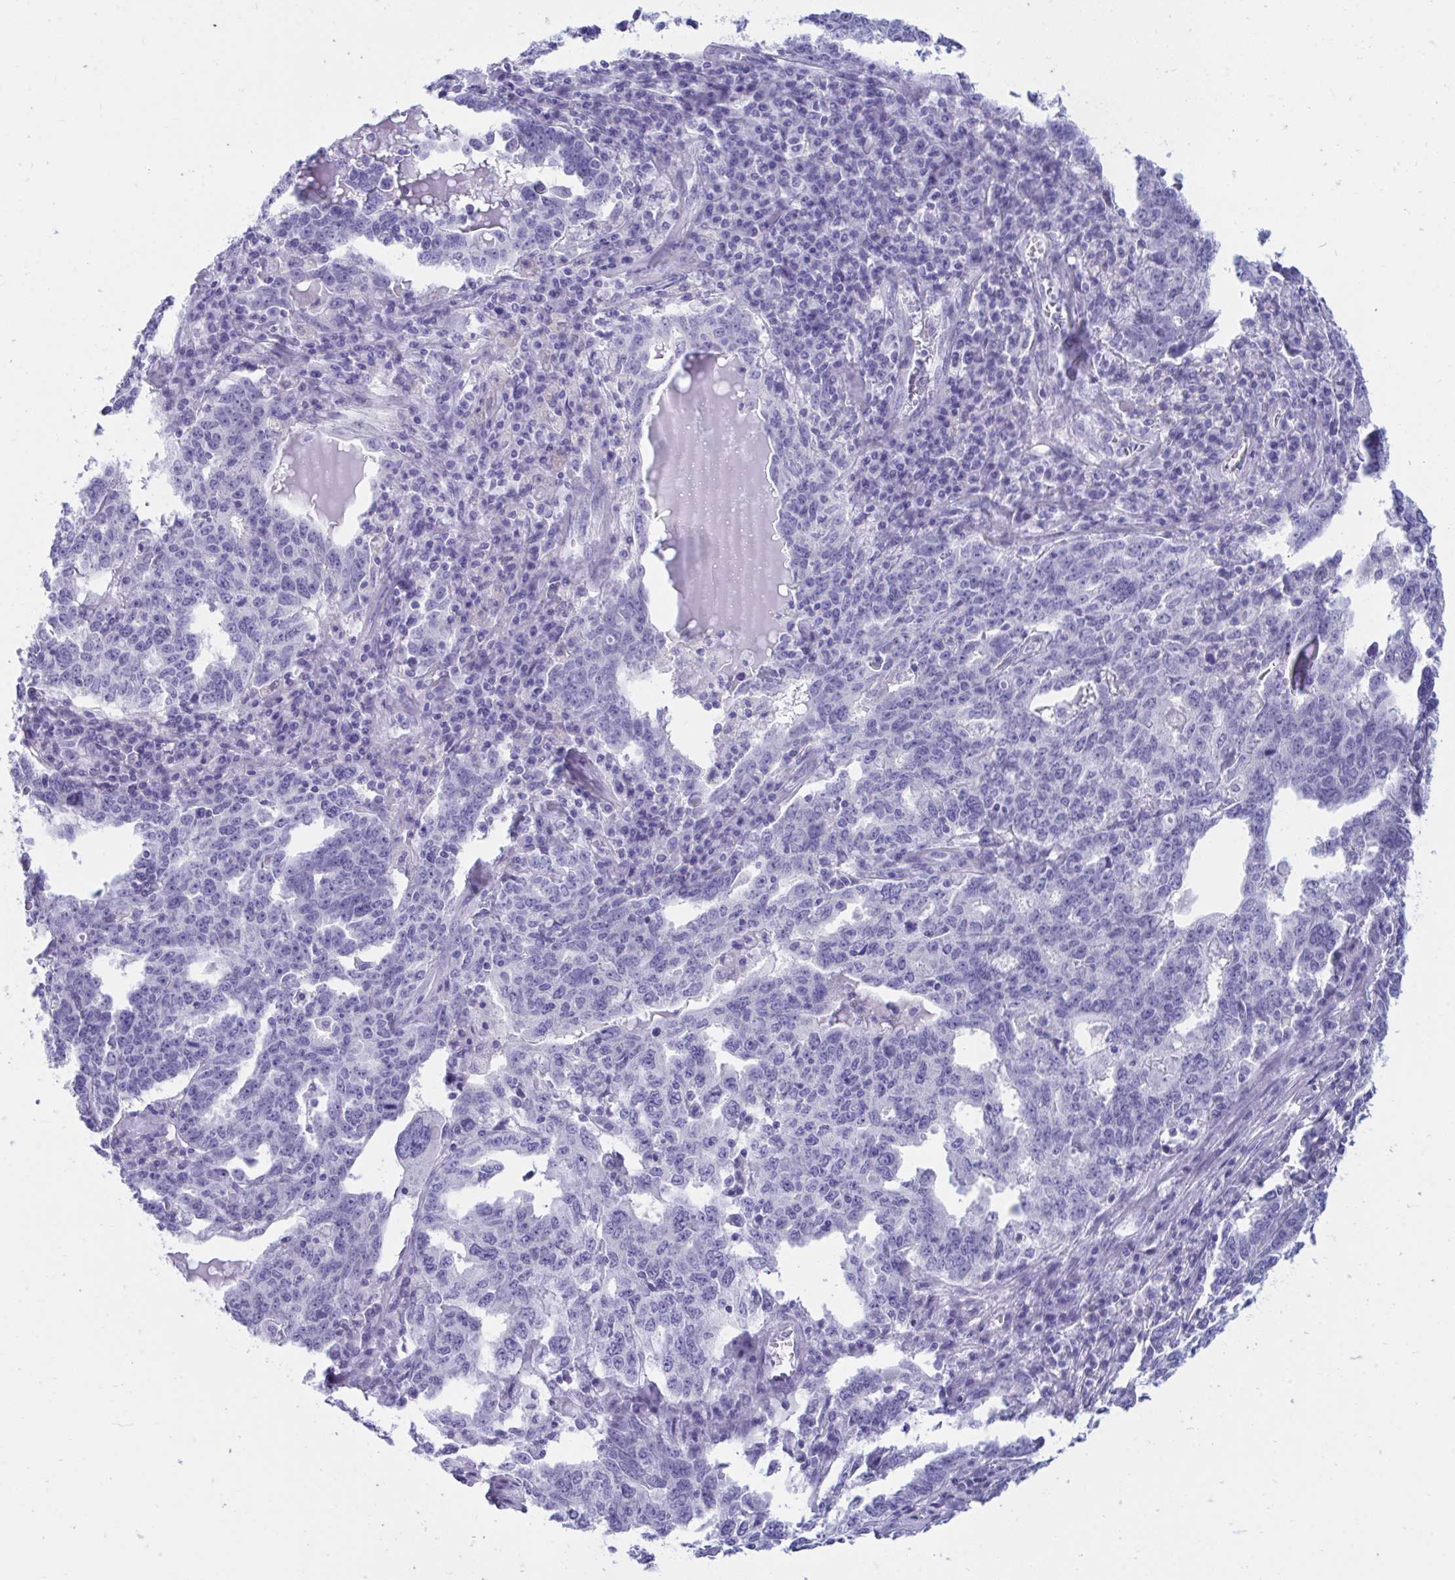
{"staining": {"intensity": "negative", "quantity": "none", "location": "none"}, "tissue": "ovarian cancer", "cell_type": "Tumor cells", "image_type": "cancer", "snomed": [{"axis": "morphology", "description": "Carcinoma, endometroid"}, {"axis": "topography", "description": "Ovary"}], "caption": "Tumor cells are negative for protein expression in human ovarian cancer.", "gene": "SHISA8", "patient": {"sex": "female", "age": 62}}